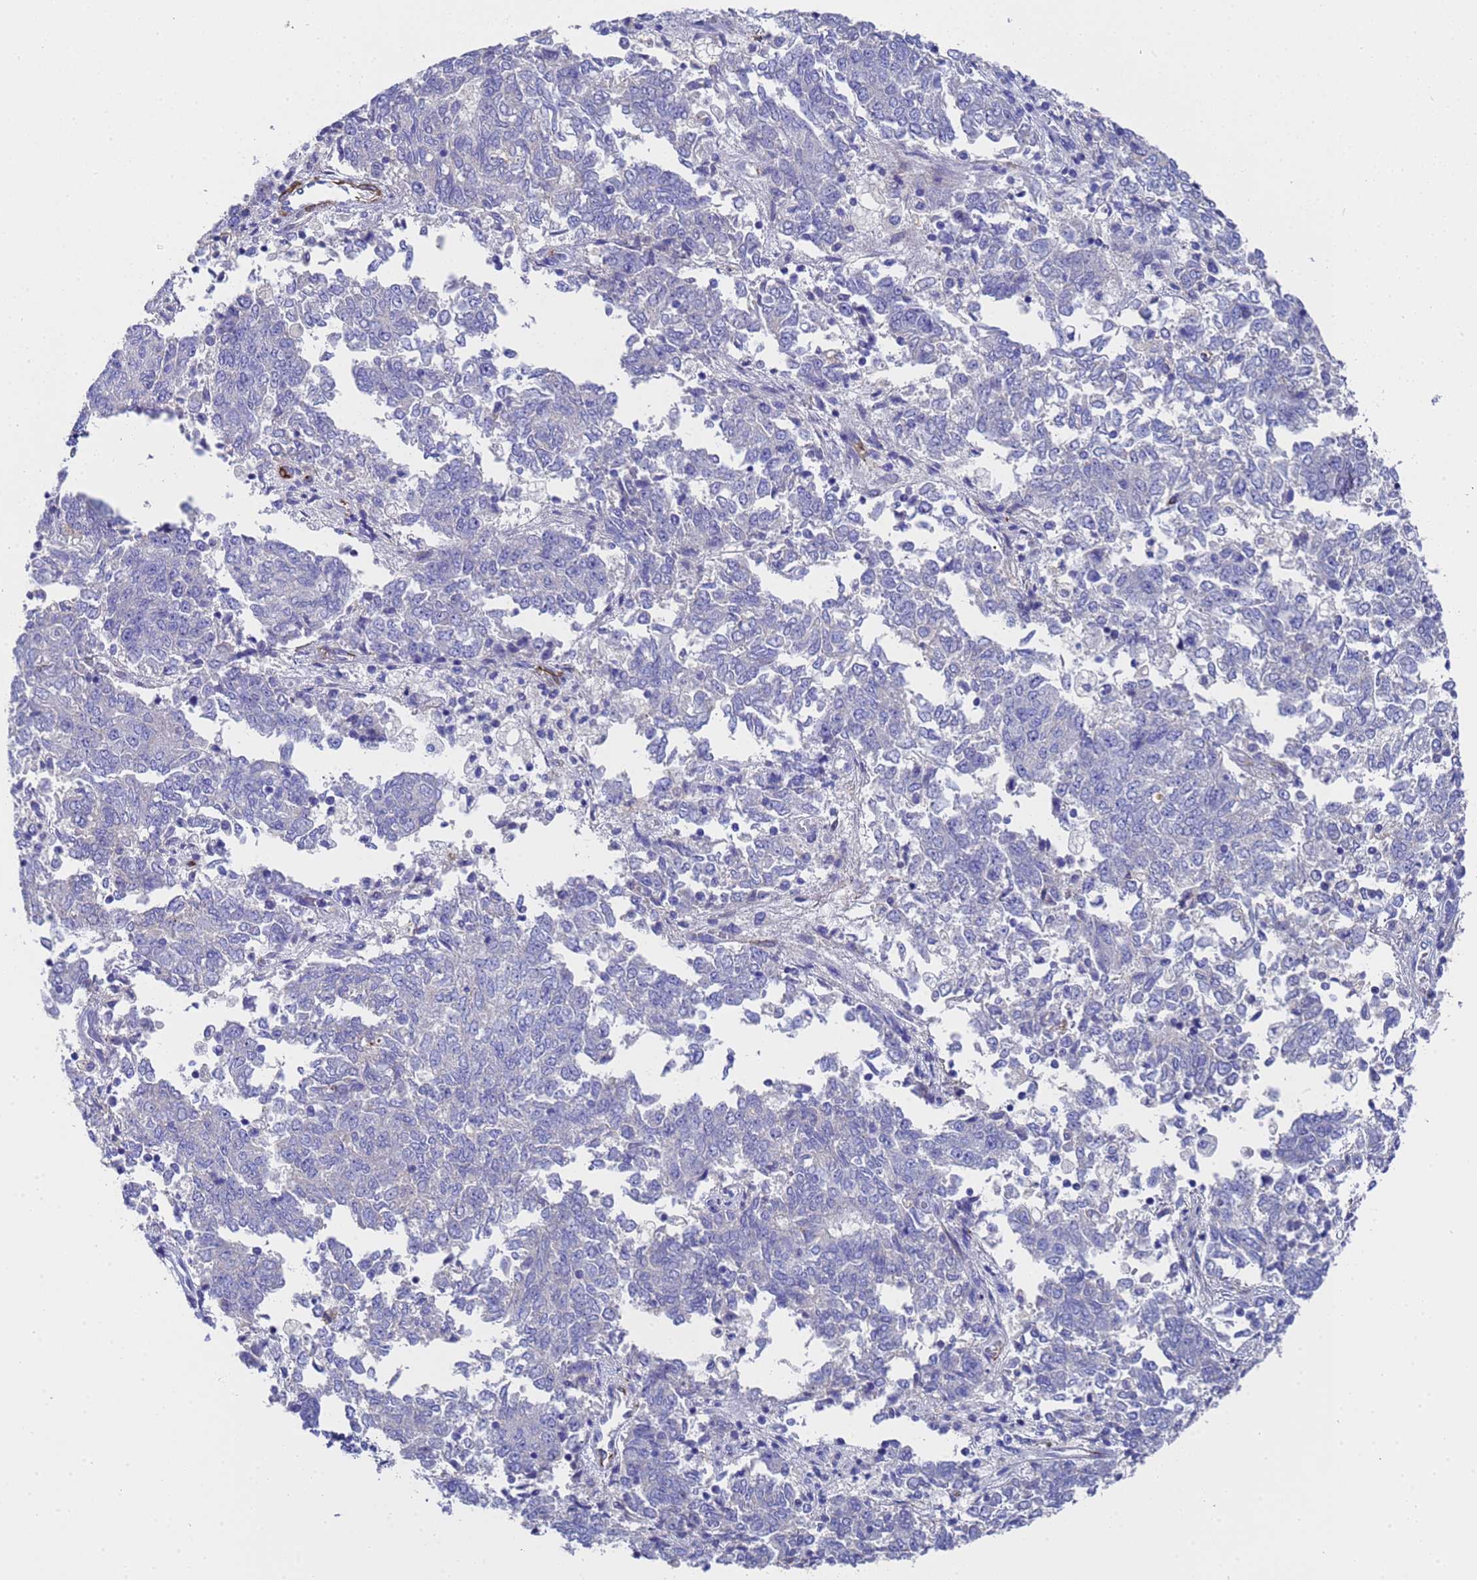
{"staining": {"intensity": "negative", "quantity": "none", "location": "none"}, "tissue": "endometrial cancer", "cell_type": "Tumor cells", "image_type": "cancer", "snomed": [{"axis": "morphology", "description": "Adenocarcinoma, NOS"}, {"axis": "topography", "description": "Endometrium"}], "caption": "Protein analysis of endometrial cancer demonstrates no significant positivity in tumor cells. (DAB immunohistochemistry (IHC) with hematoxylin counter stain).", "gene": "ADIPOQ", "patient": {"sex": "female", "age": 80}}